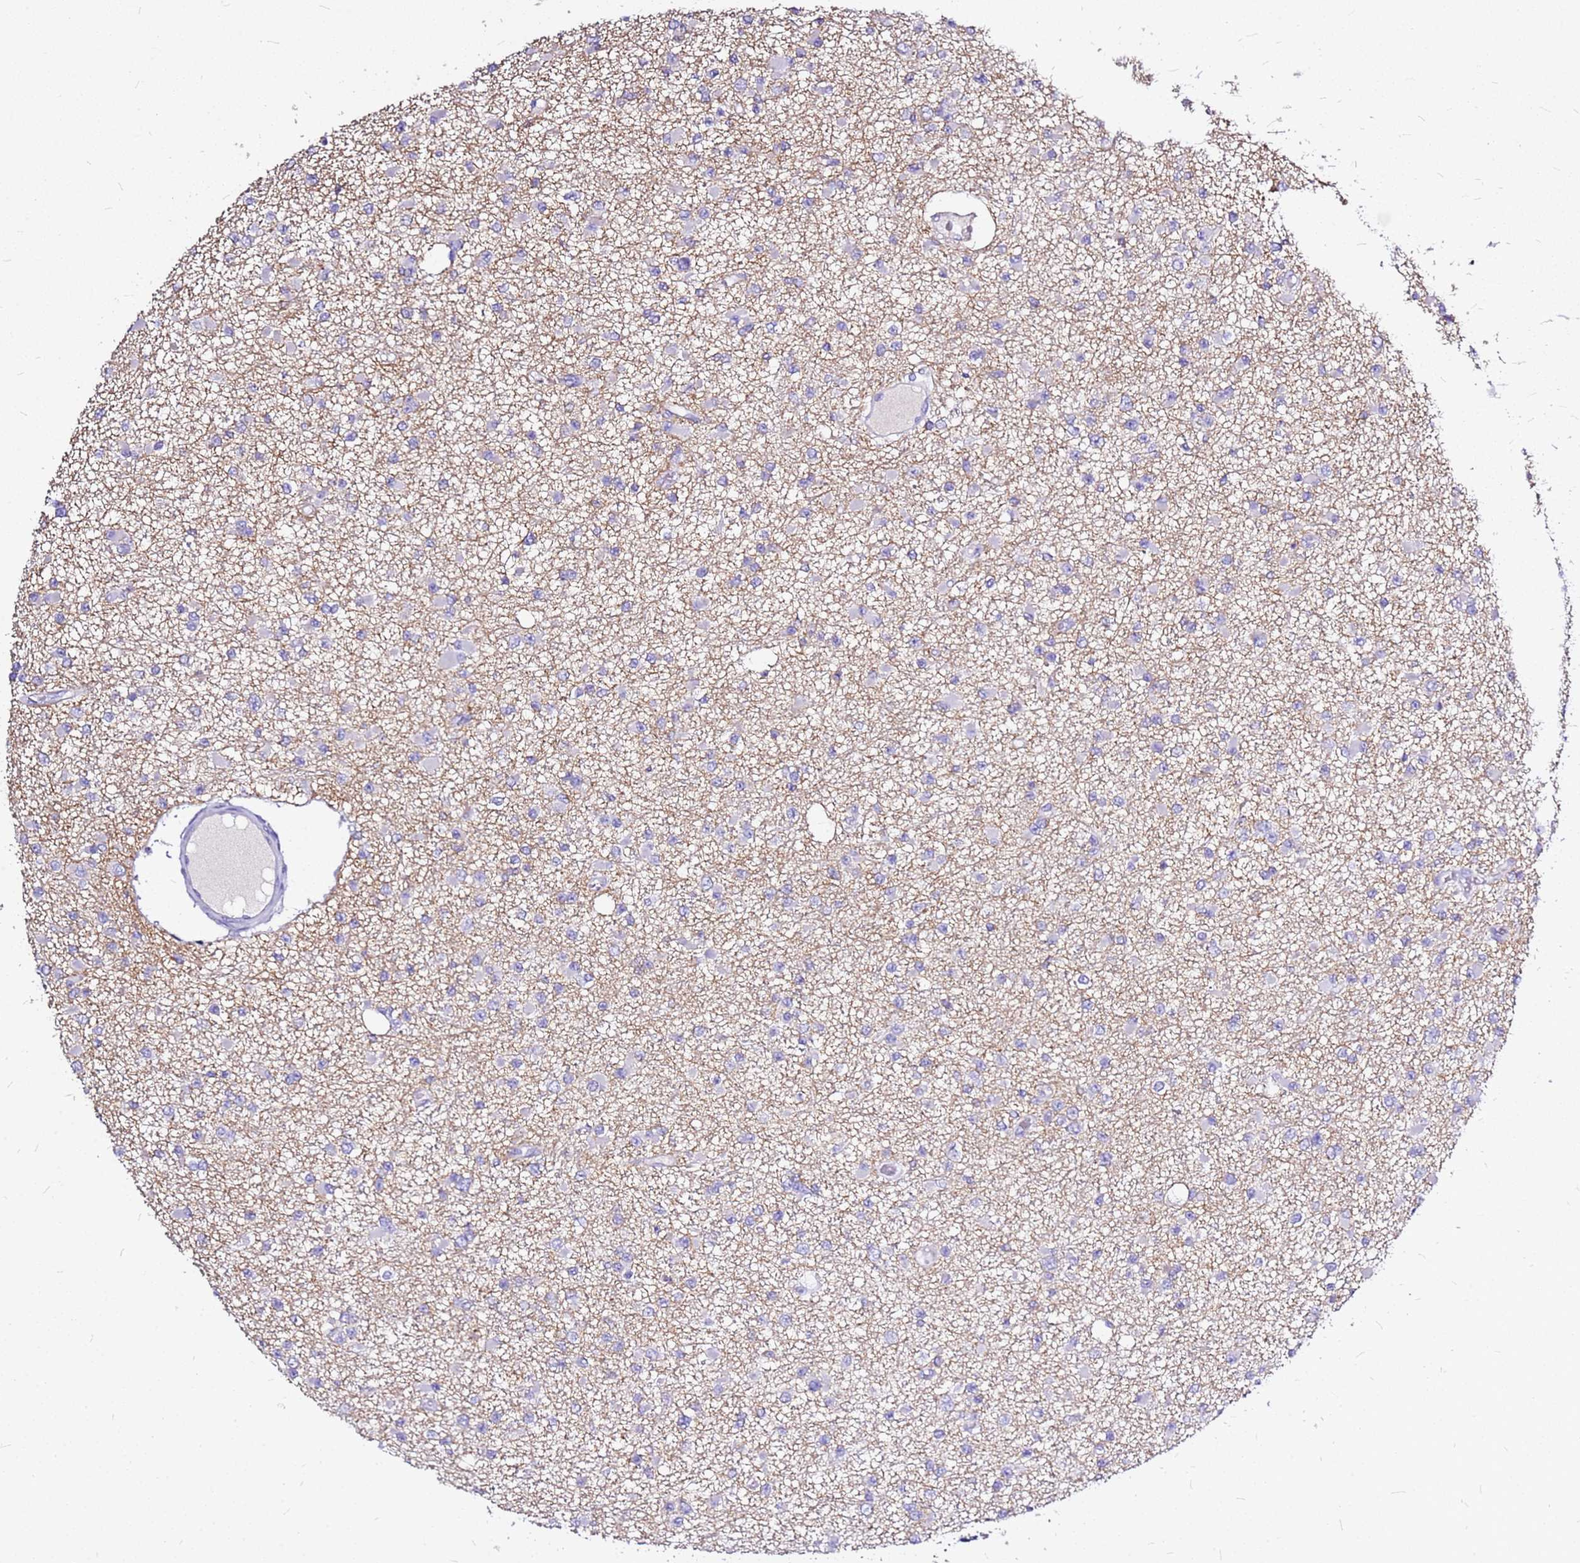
{"staining": {"intensity": "negative", "quantity": "none", "location": "none"}, "tissue": "glioma", "cell_type": "Tumor cells", "image_type": "cancer", "snomed": [{"axis": "morphology", "description": "Glioma, malignant, Low grade"}, {"axis": "topography", "description": "Brain"}], "caption": "A high-resolution micrograph shows immunohistochemistry staining of glioma, which shows no significant positivity in tumor cells.", "gene": "CASD1", "patient": {"sex": "female", "age": 22}}